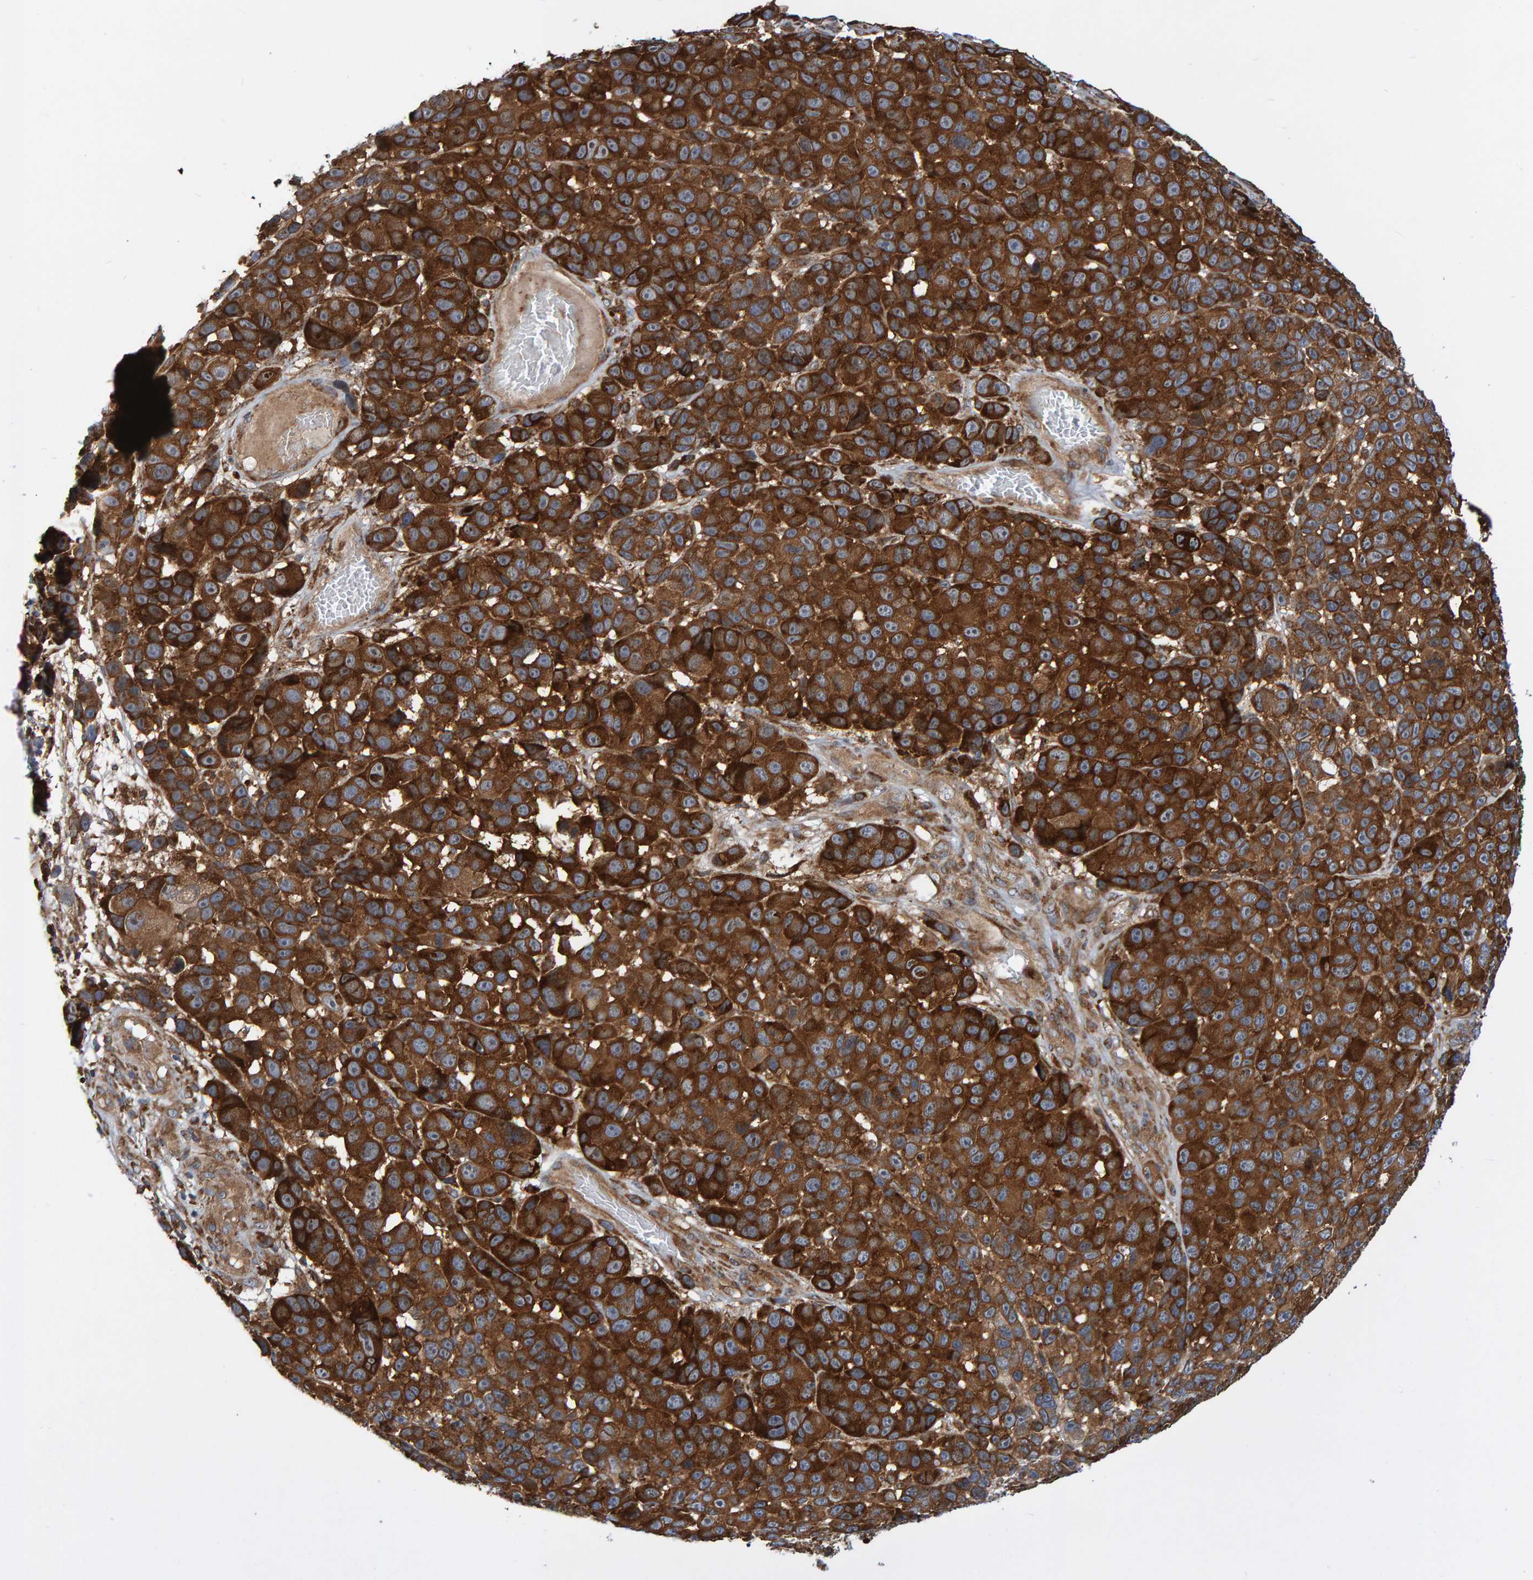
{"staining": {"intensity": "strong", "quantity": ">75%", "location": "cytoplasmic/membranous"}, "tissue": "melanoma", "cell_type": "Tumor cells", "image_type": "cancer", "snomed": [{"axis": "morphology", "description": "Malignant melanoma, NOS"}, {"axis": "topography", "description": "Skin"}], "caption": "DAB (3,3'-diaminobenzidine) immunohistochemical staining of human malignant melanoma exhibits strong cytoplasmic/membranous protein staining in about >75% of tumor cells.", "gene": "KIAA0753", "patient": {"sex": "male", "age": 53}}